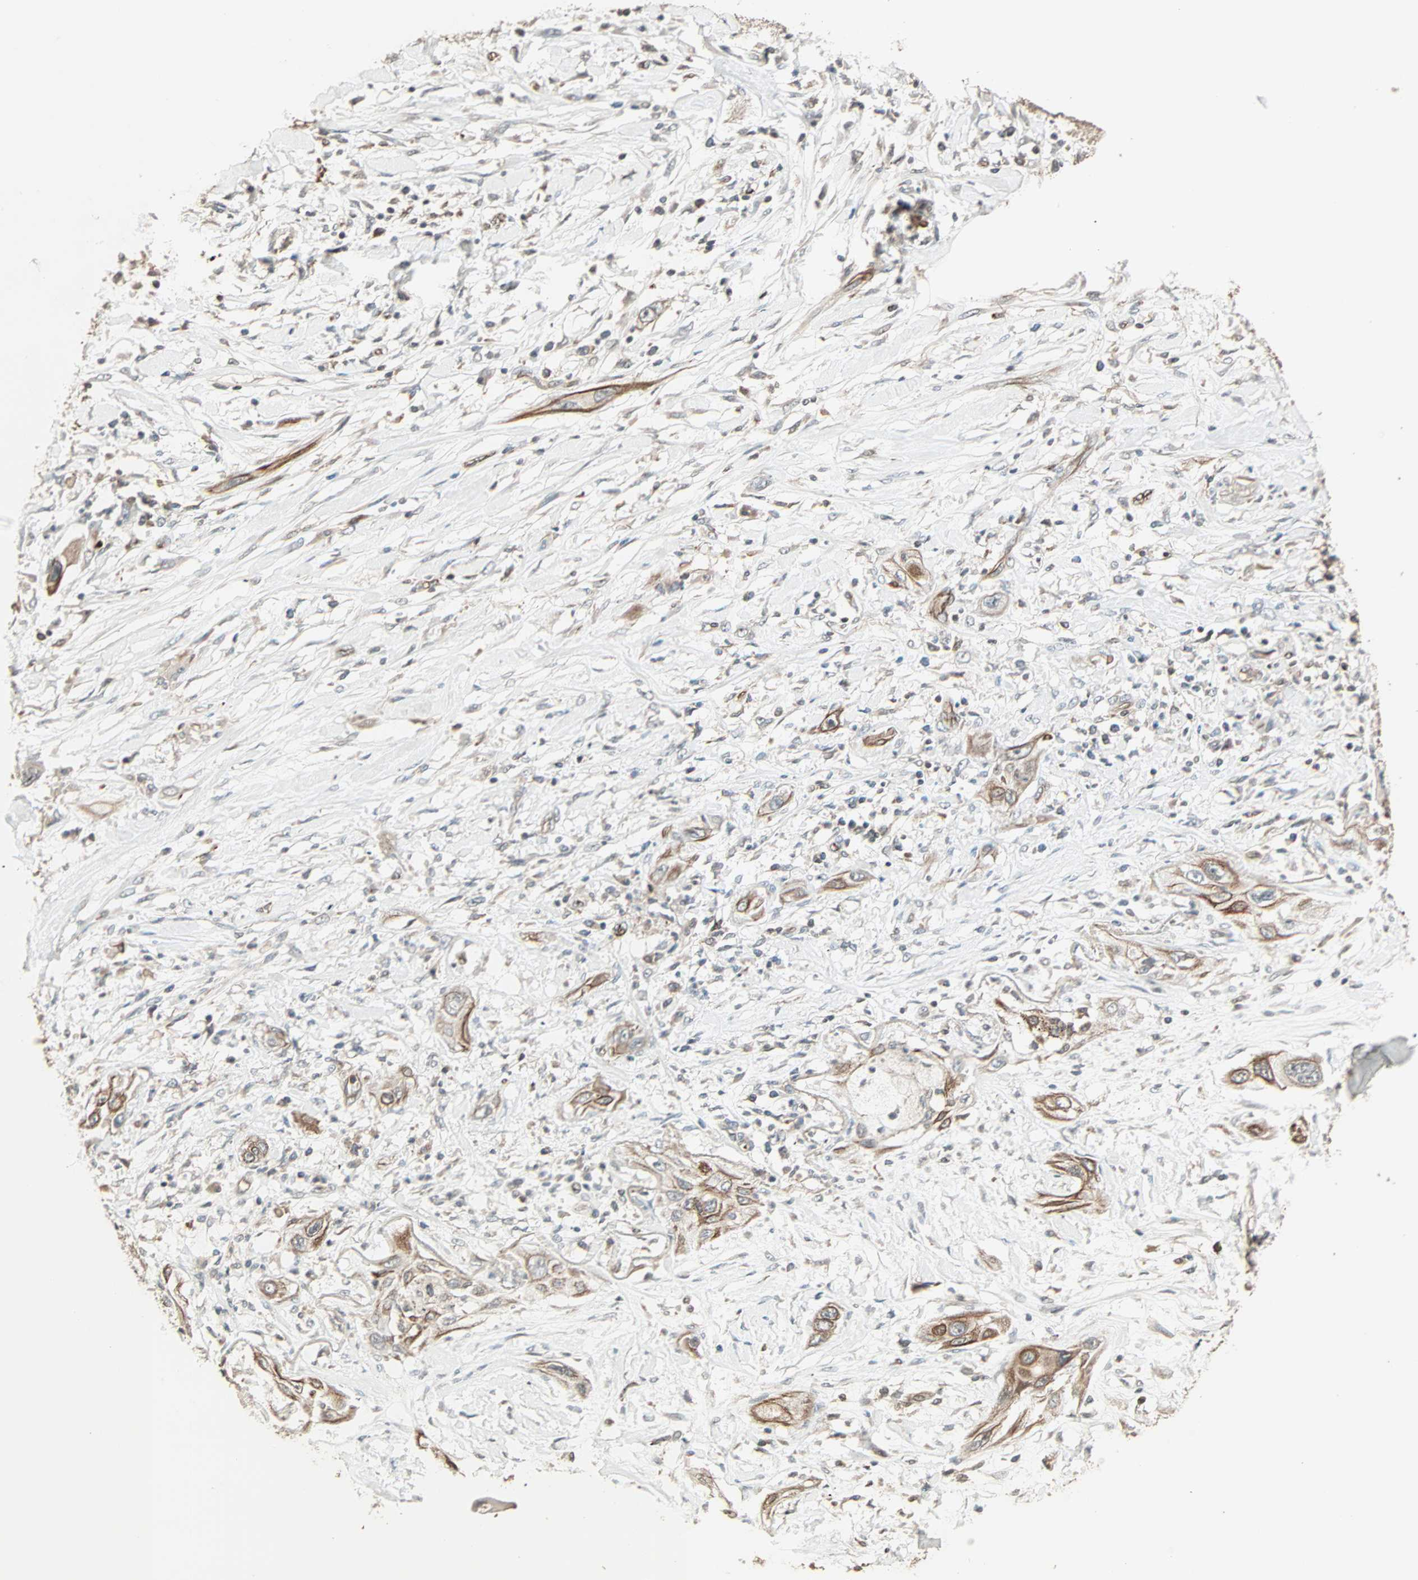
{"staining": {"intensity": "strong", "quantity": ">75%", "location": "cytoplasmic/membranous"}, "tissue": "lung cancer", "cell_type": "Tumor cells", "image_type": "cancer", "snomed": [{"axis": "morphology", "description": "Squamous cell carcinoma, NOS"}, {"axis": "topography", "description": "Lung"}], "caption": "This image shows squamous cell carcinoma (lung) stained with immunohistochemistry to label a protein in brown. The cytoplasmic/membranous of tumor cells show strong positivity for the protein. Nuclei are counter-stained blue.", "gene": "CALCRL", "patient": {"sex": "female", "age": 47}}